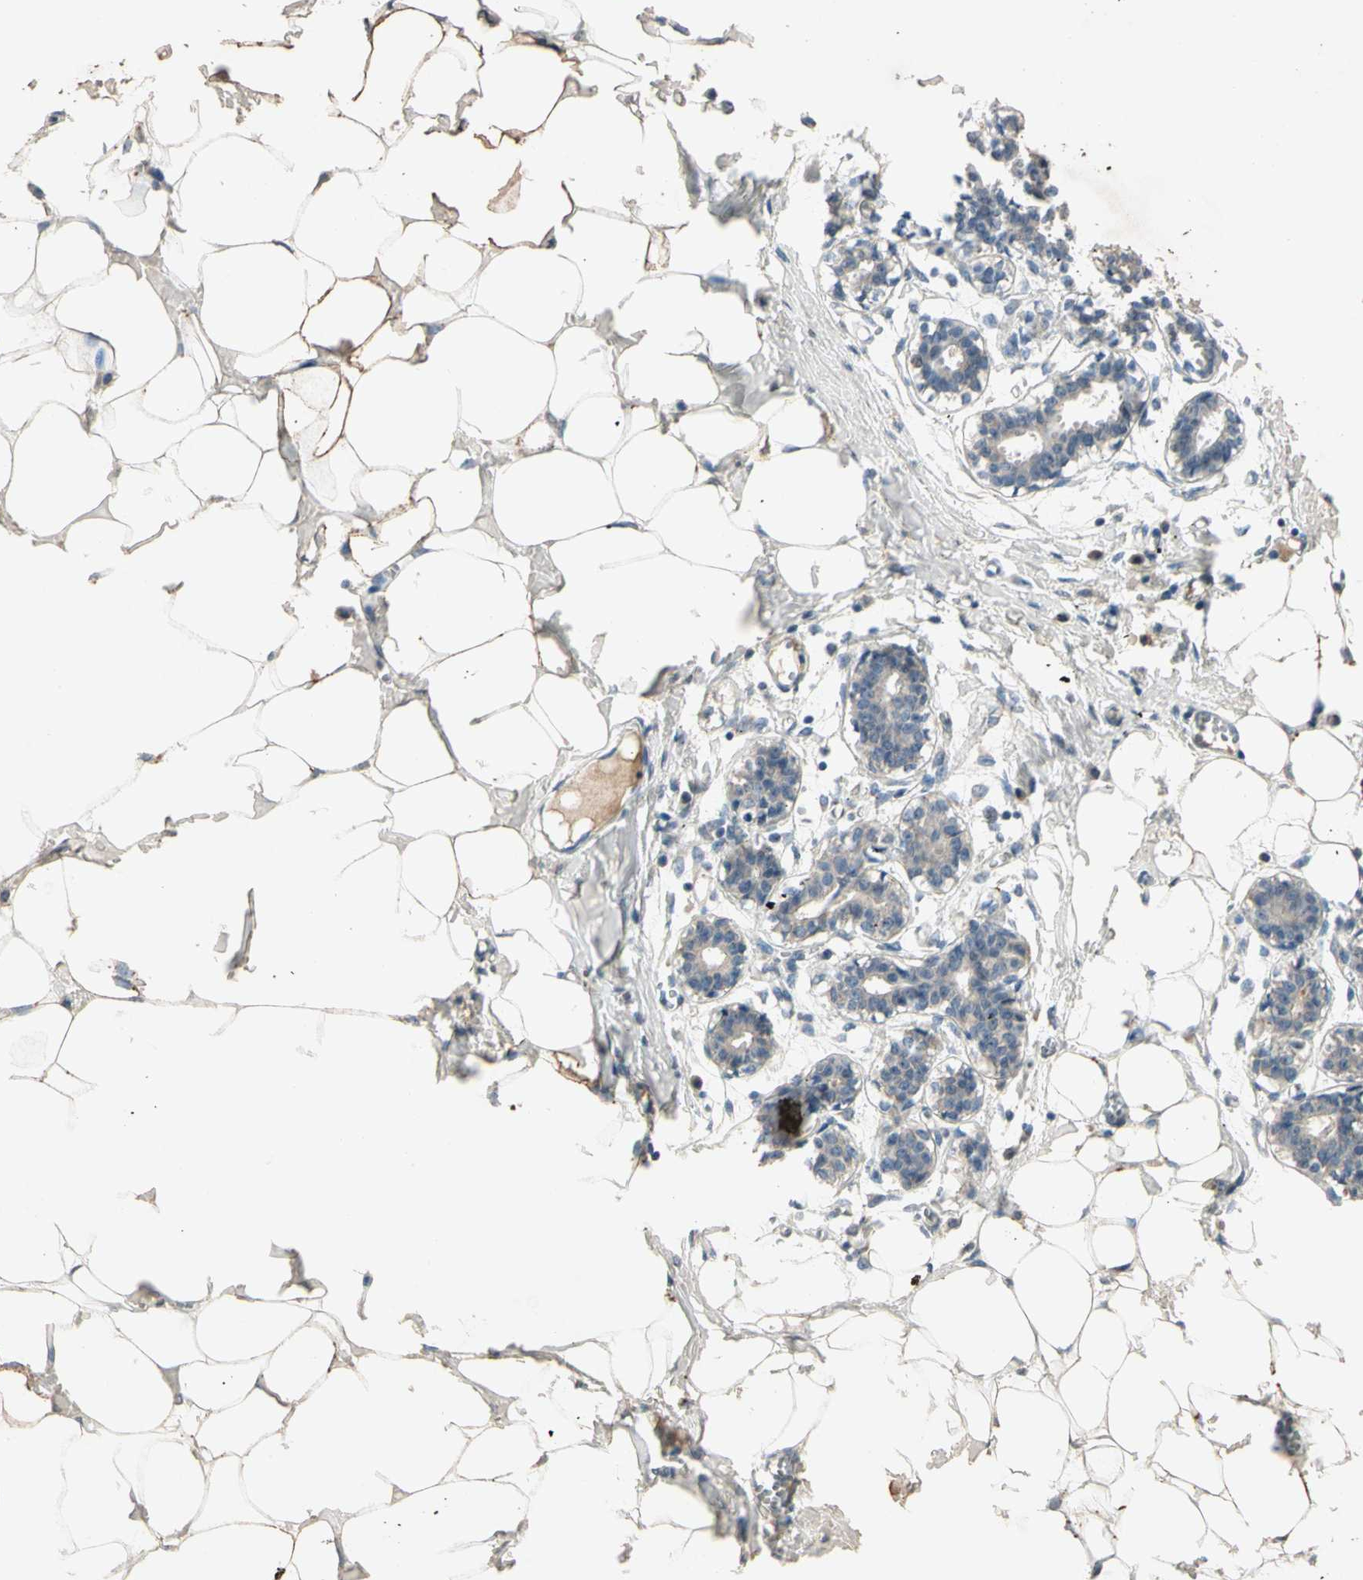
{"staining": {"intensity": "strong", "quantity": "25%-75%", "location": "cytoplasmic/membranous"}, "tissue": "breast", "cell_type": "Adipocytes", "image_type": "normal", "snomed": [{"axis": "morphology", "description": "Normal tissue, NOS"}, {"axis": "topography", "description": "Breast"}], "caption": "A micrograph of human breast stained for a protein exhibits strong cytoplasmic/membranous brown staining in adipocytes.", "gene": "GPLD1", "patient": {"sex": "female", "age": 27}}